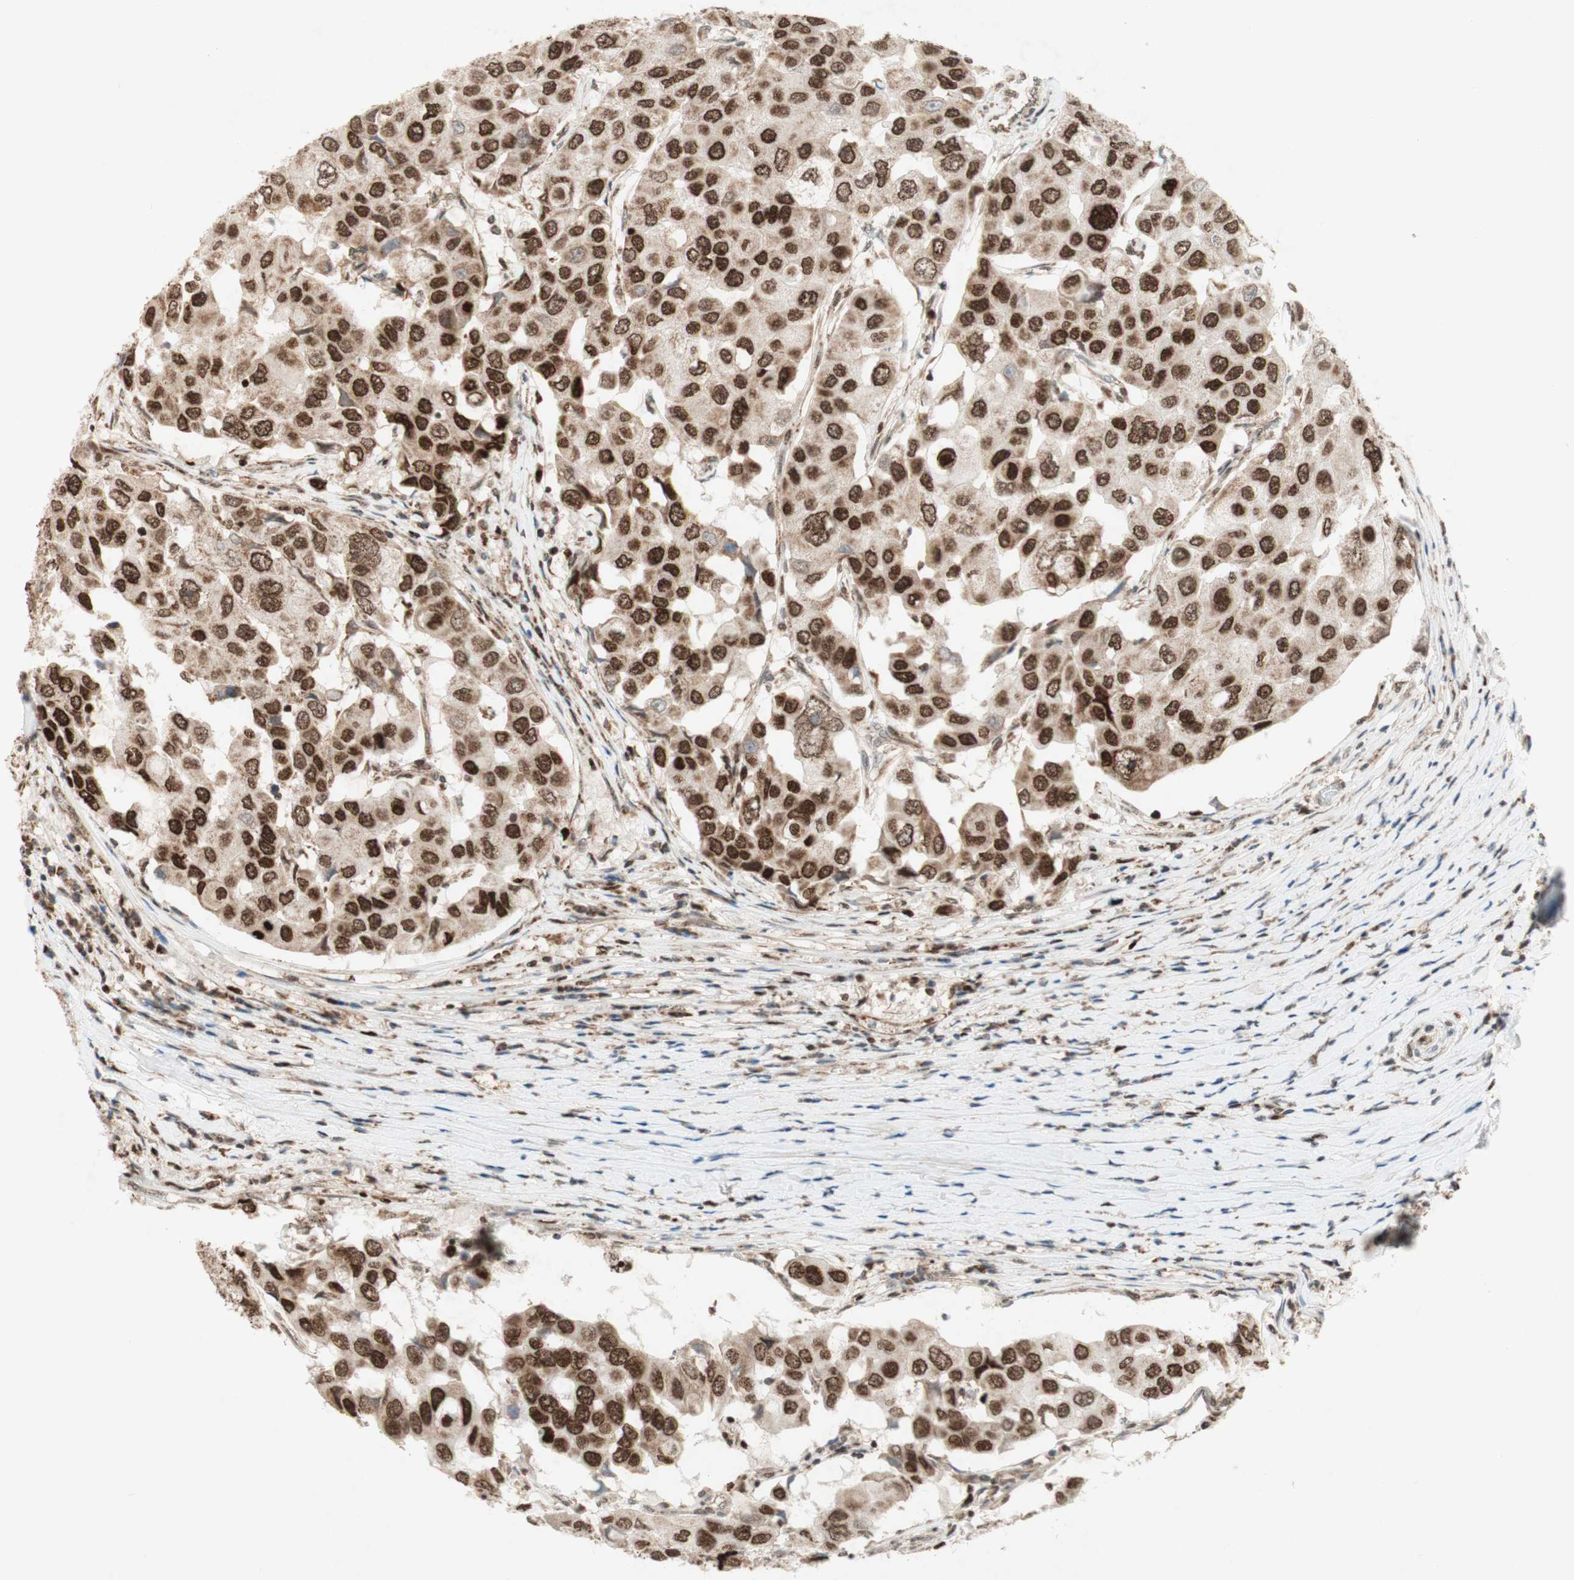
{"staining": {"intensity": "strong", "quantity": ">75%", "location": "cytoplasmic/membranous,nuclear"}, "tissue": "breast cancer", "cell_type": "Tumor cells", "image_type": "cancer", "snomed": [{"axis": "morphology", "description": "Duct carcinoma"}, {"axis": "topography", "description": "Breast"}], "caption": "Breast cancer (invasive ductal carcinoma) stained for a protein (brown) exhibits strong cytoplasmic/membranous and nuclear positive positivity in approximately >75% of tumor cells.", "gene": "DNMT3A", "patient": {"sex": "female", "age": 27}}